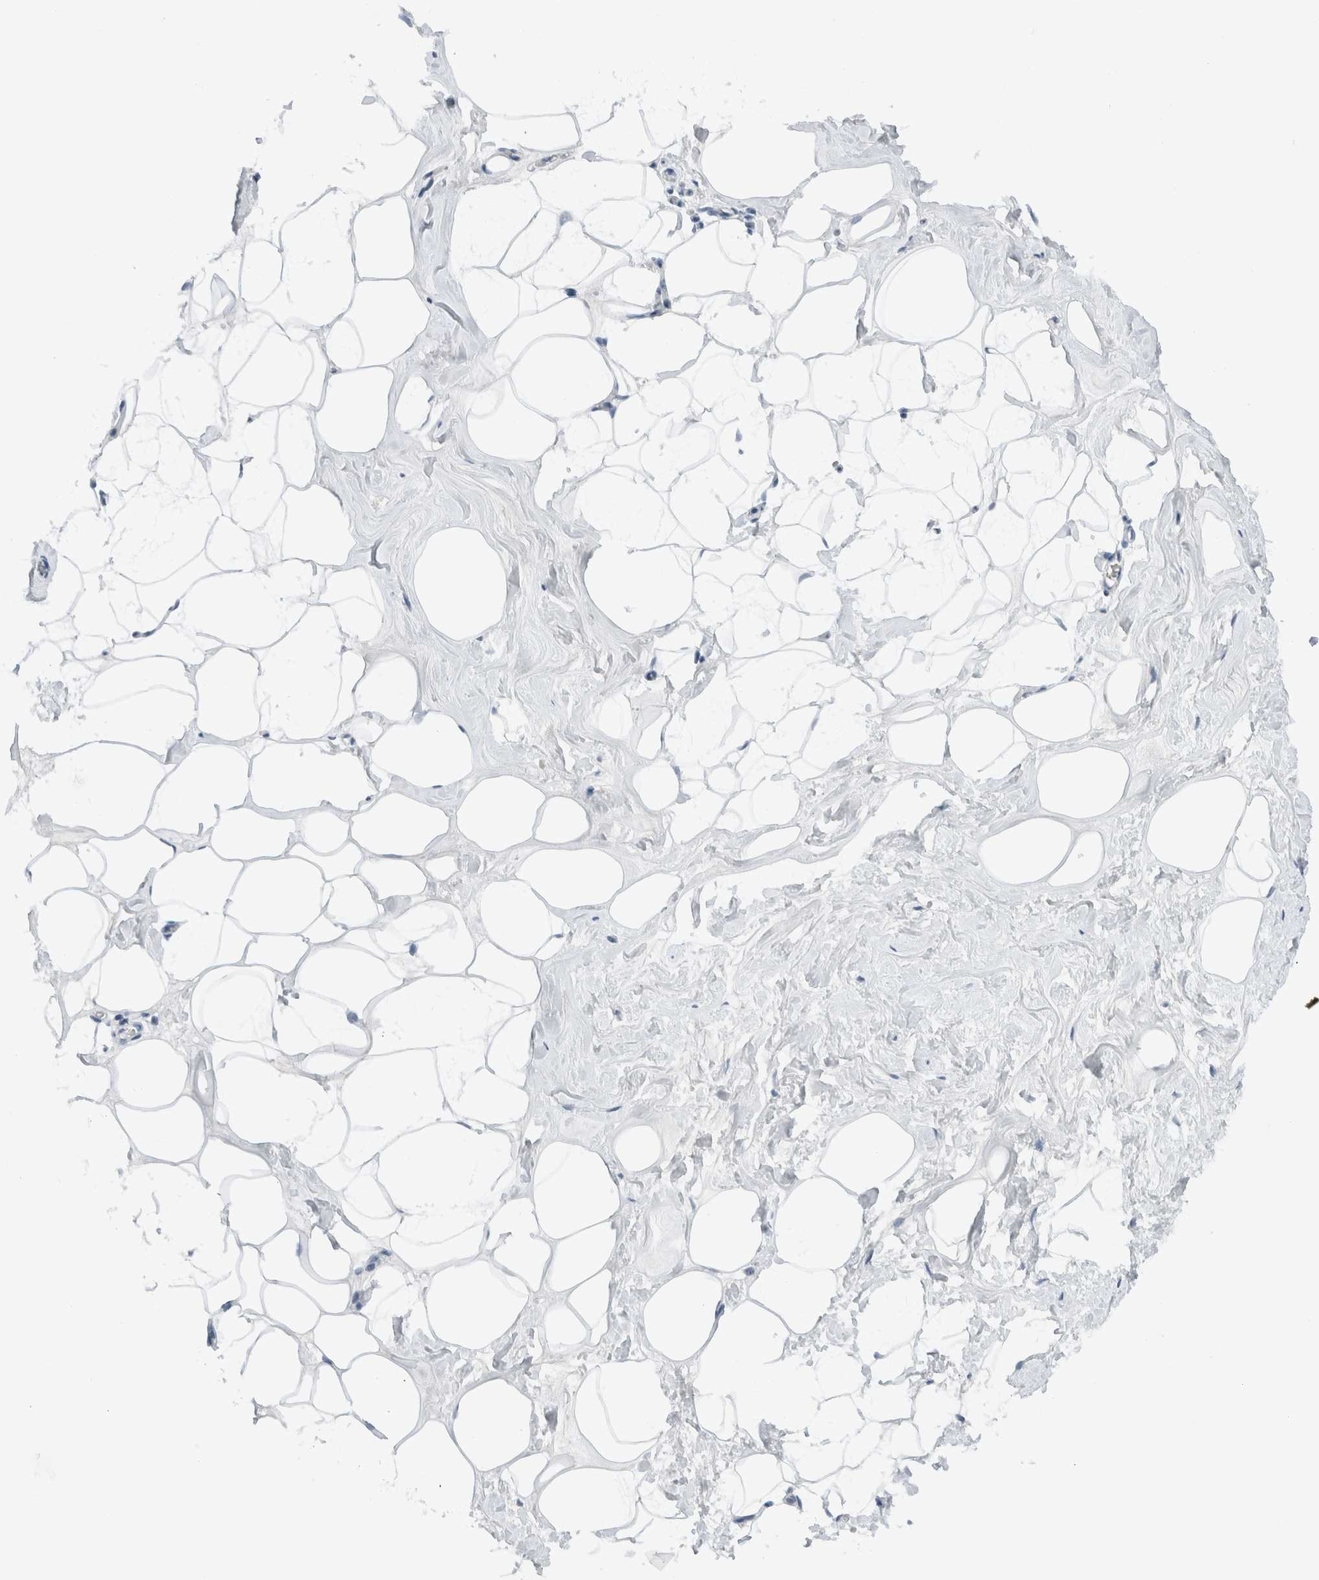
{"staining": {"intensity": "negative", "quantity": "none", "location": "none"}, "tissue": "adipose tissue", "cell_type": "Adipocytes", "image_type": "normal", "snomed": [{"axis": "morphology", "description": "Normal tissue, NOS"}, {"axis": "morphology", "description": "Fibrosis, NOS"}, {"axis": "topography", "description": "Breast"}, {"axis": "topography", "description": "Adipose tissue"}], "caption": "Adipocytes show no significant protein staining in benign adipose tissue.", "gene": "DUOX1", "patient": {"sex": "female", "age": 39}}